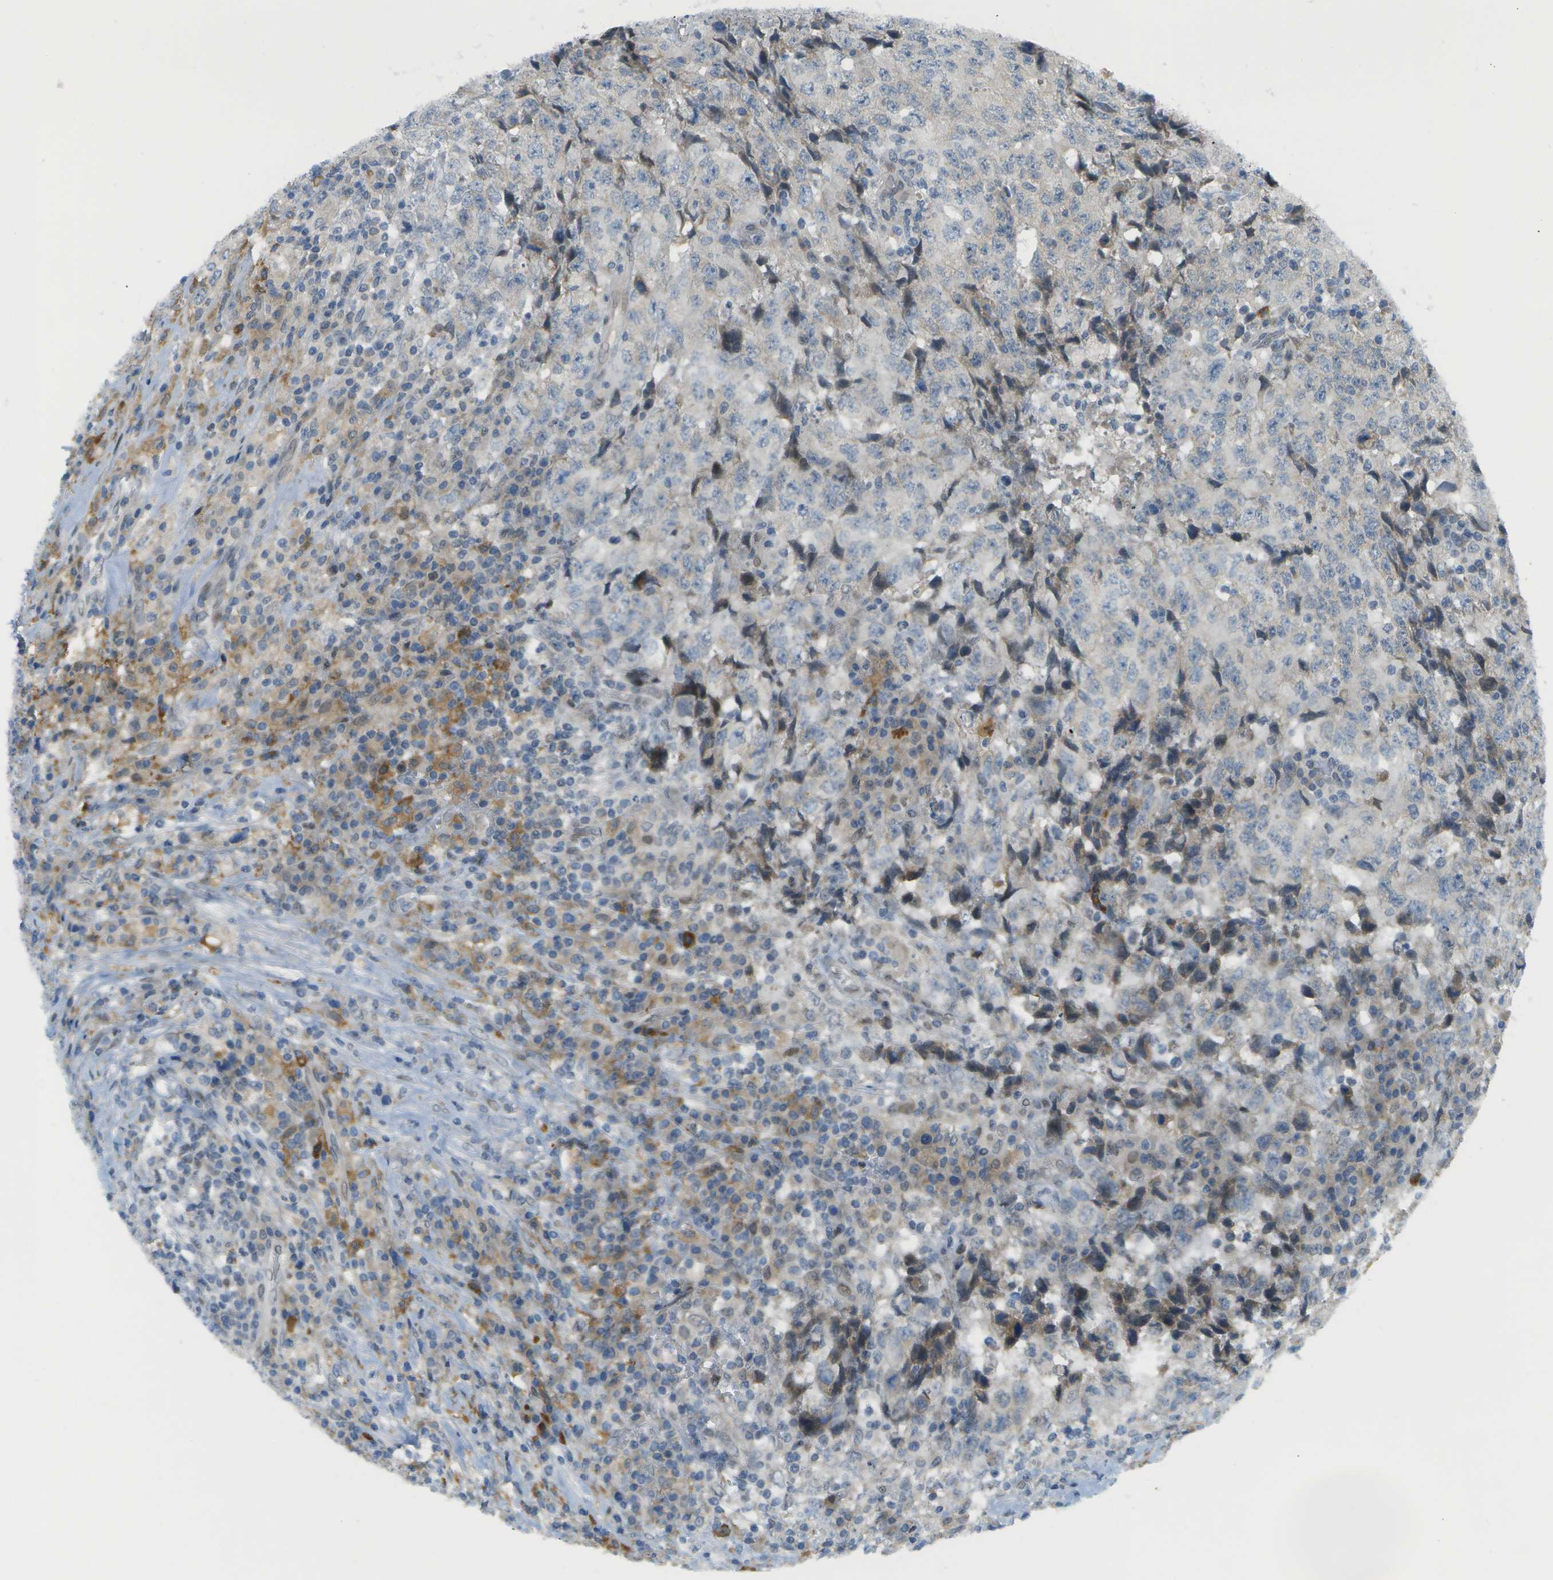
{"staining": {"intensity": "negative", "quantity": "none", "location": "none"}, "tissue": "testis cancer", "cell_type": "Tumor cells", "image_type": "cancer", "snomed": [{"axis": "morphology", "description": "Necrosis, NOS"}, {"axis": "morphology", "description": "Carcinoma, Embryonal, NOS"}, {"axis": "topography", "description": "Testis"}], "caption": "Histopathology image shows no significant protein staining in tumor cells of testis embryonal carcinoma.", "gene": "CACNB4", "patient": {"sex": "male", "age": 19}}